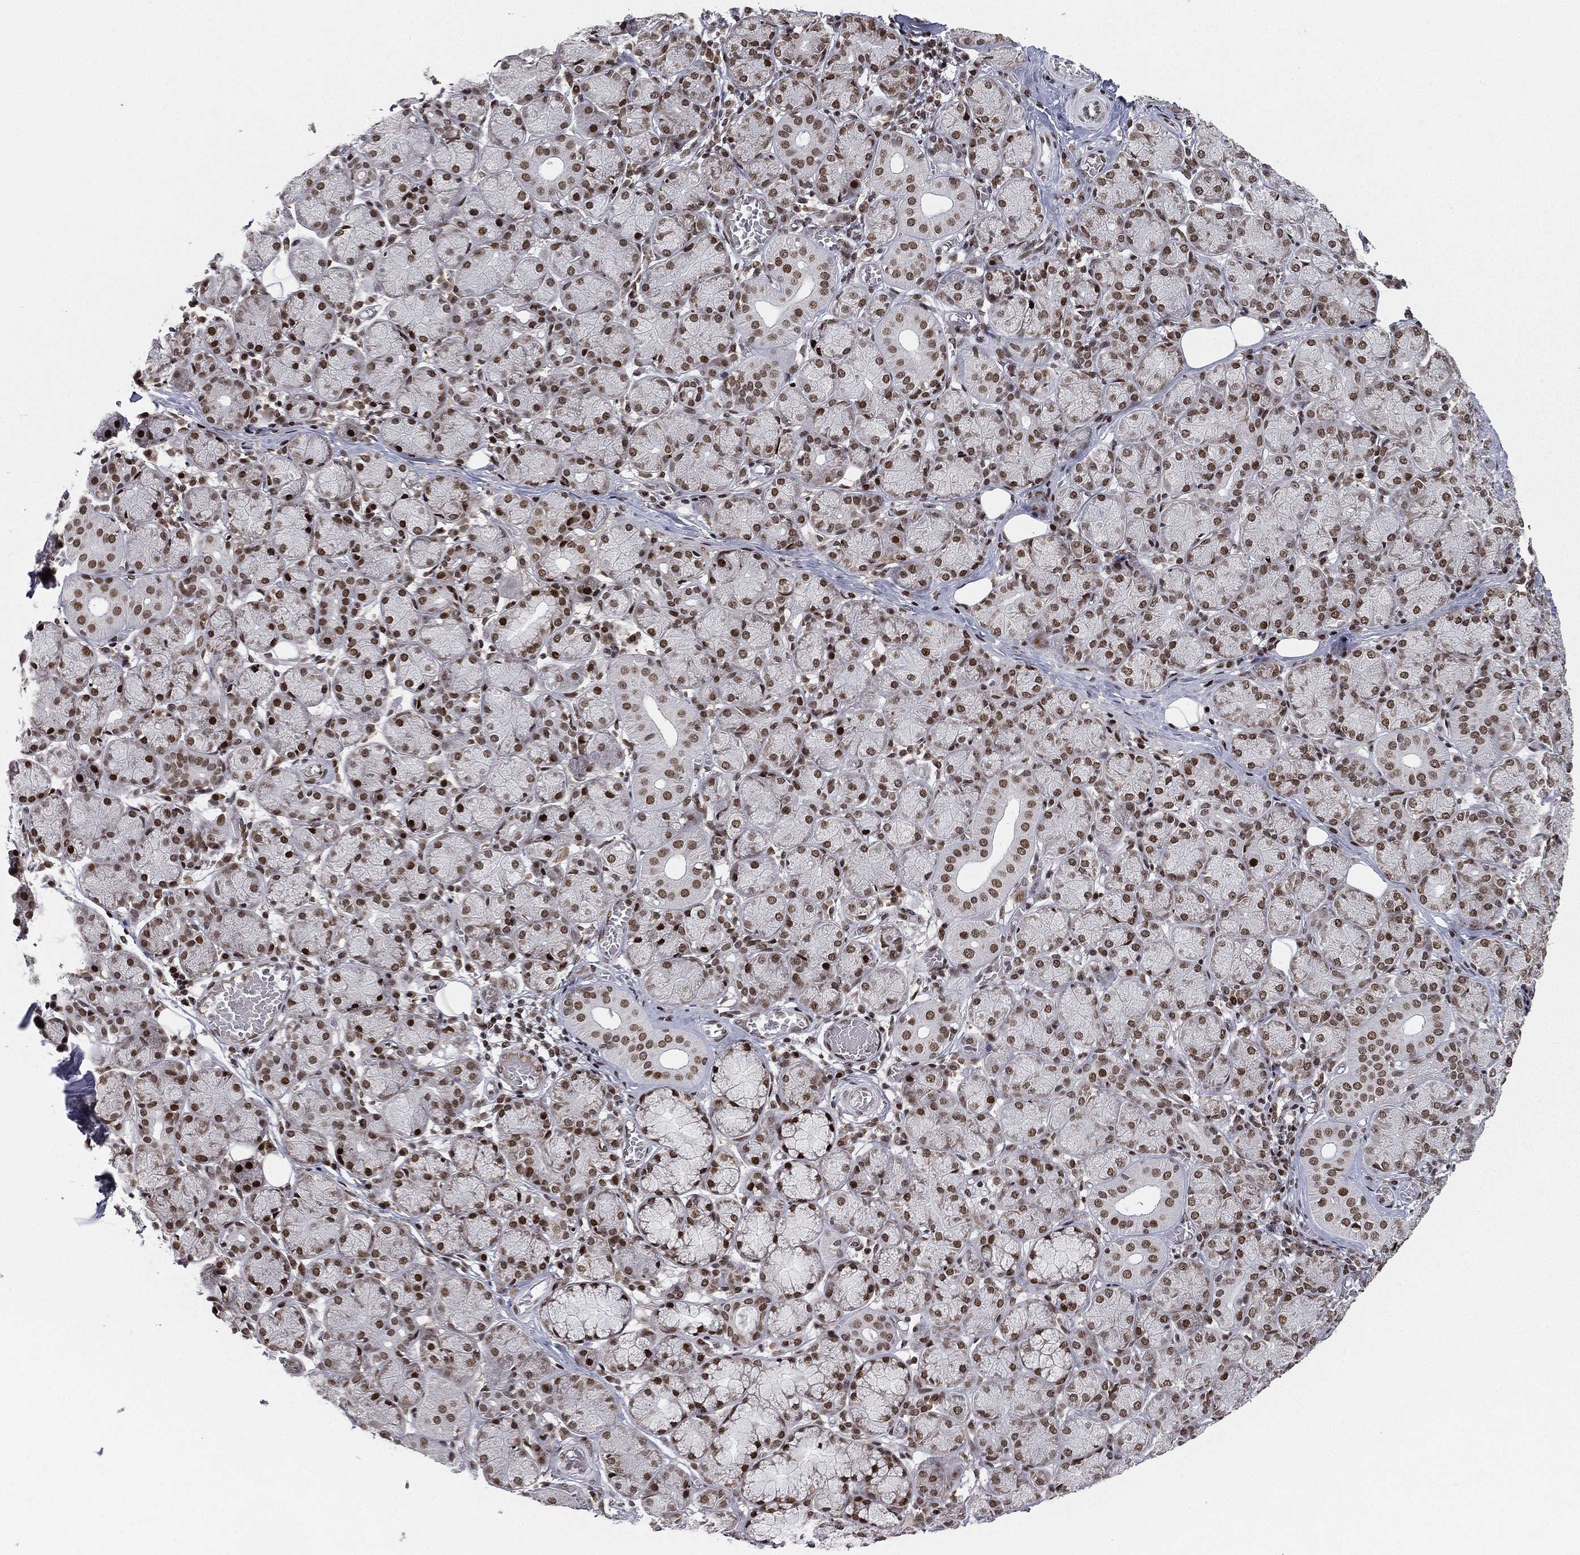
{"staining": {"intensity": "strong", "quantity": ">75%", "location": "nuclear"}, "tissue": "salivary gland", "cell_type": "Glandular cells", "image_type": "normal", "snomed": [{"axis": "morphology", "description": "Normal tissue, NOS"}, {"axis": "topography", "description": "Salivary gland"}, {"axis": "topography", "description": "Peripheral nerve tissue"}], "caption": "Glandular cells reveal high levels of strong nuclear expression in approximately >75% of cells in normal salivary gland.", "gene": "RTF1", "patient": {"sex": "female", "age": 24}}